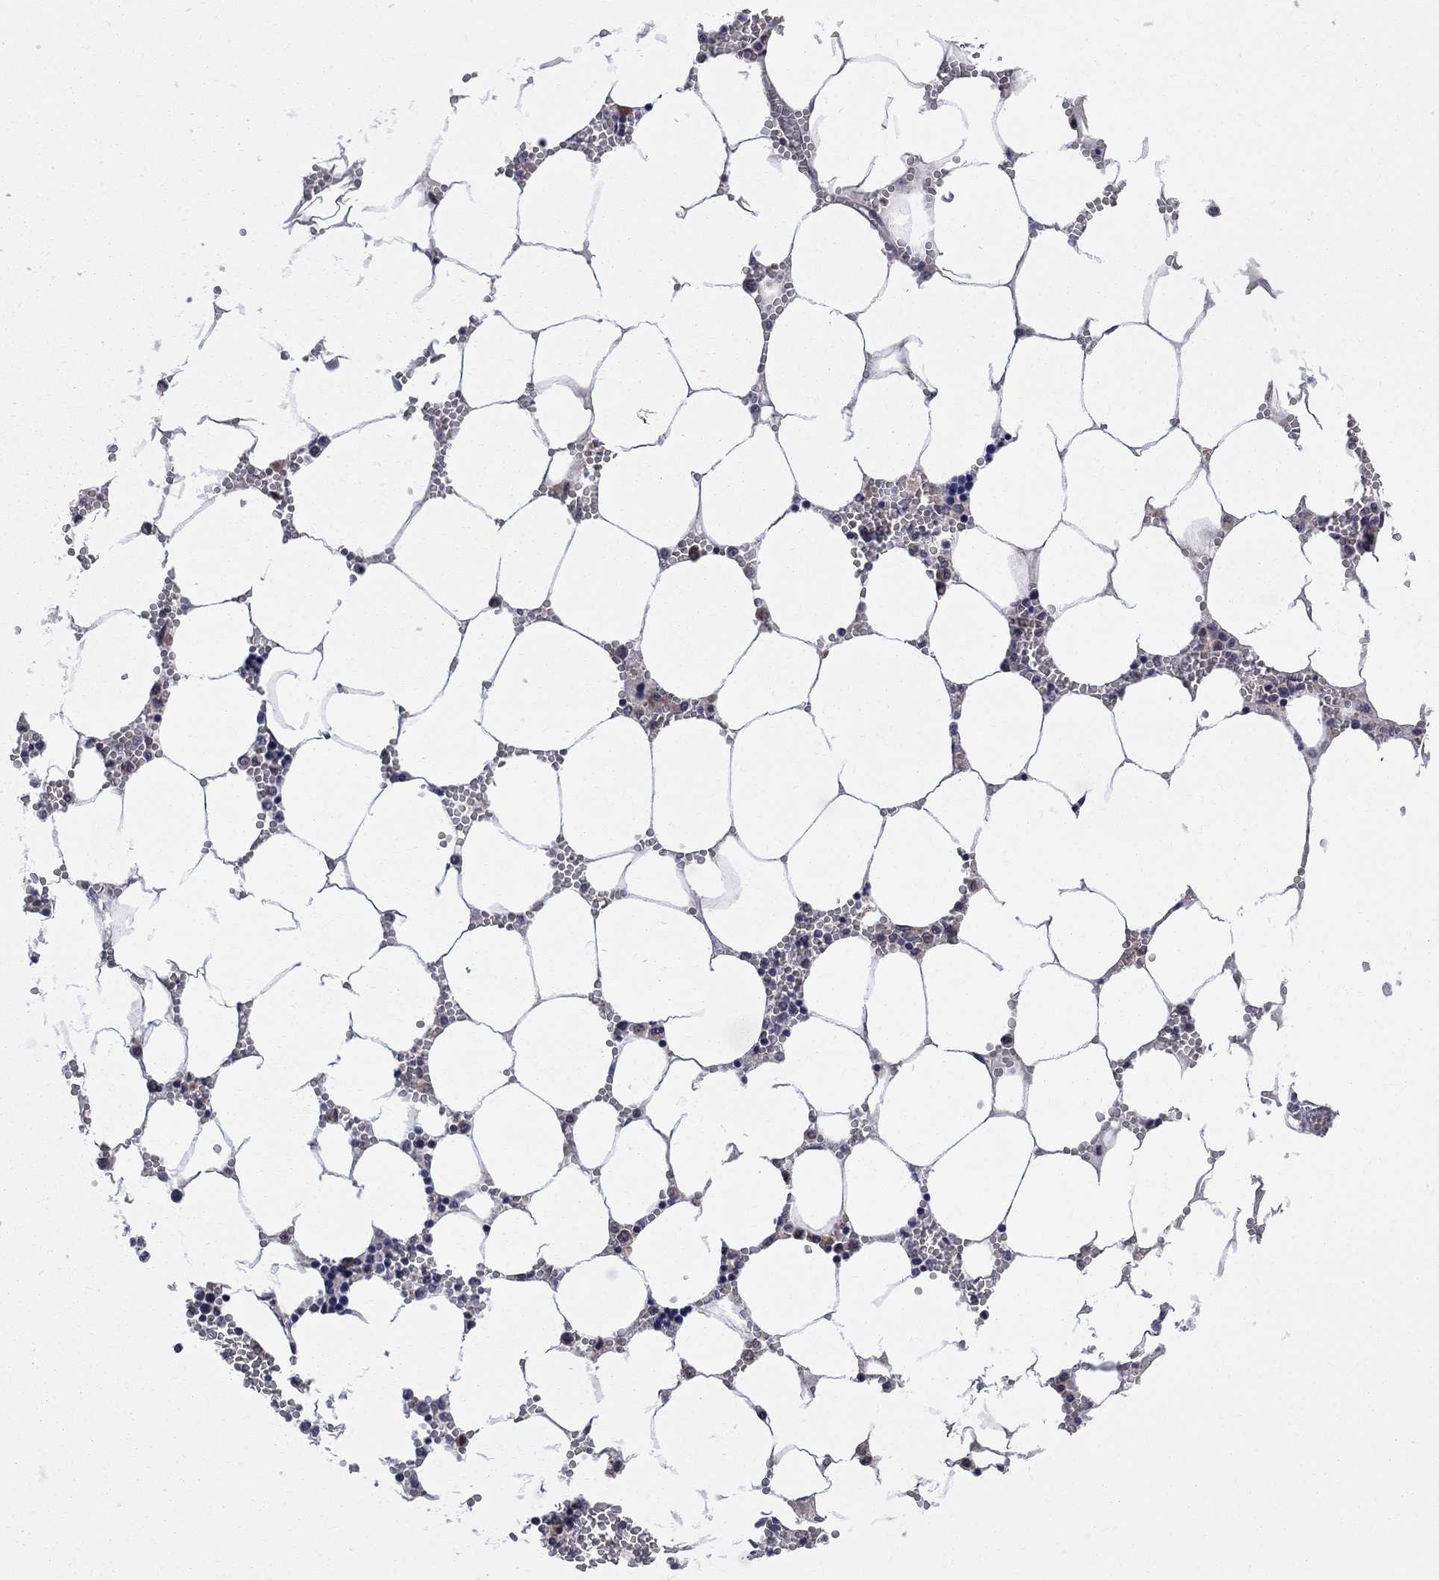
{"staining": {"intensity": "weak", "quantity": "25%-75%", "location": "cytoplasmic/membranous"}, "tissue": "bone marrow", "cell_type": "Hematopoietic cells", "image_type": "normal", "snomed": [{"axis": "morphology", "description": "Normal tissue, NOS"}, {"axis": "topography", "description": "Bone marrow"}], "caption": "Immunohistochemical staining of benign human bone marrow reveals weak cytoplasmic/membranous protein expression in about 25%-75% of hematopoietic cells.", "gene": "CNOT11", "patient": {"sex": "female", "age": 64}}